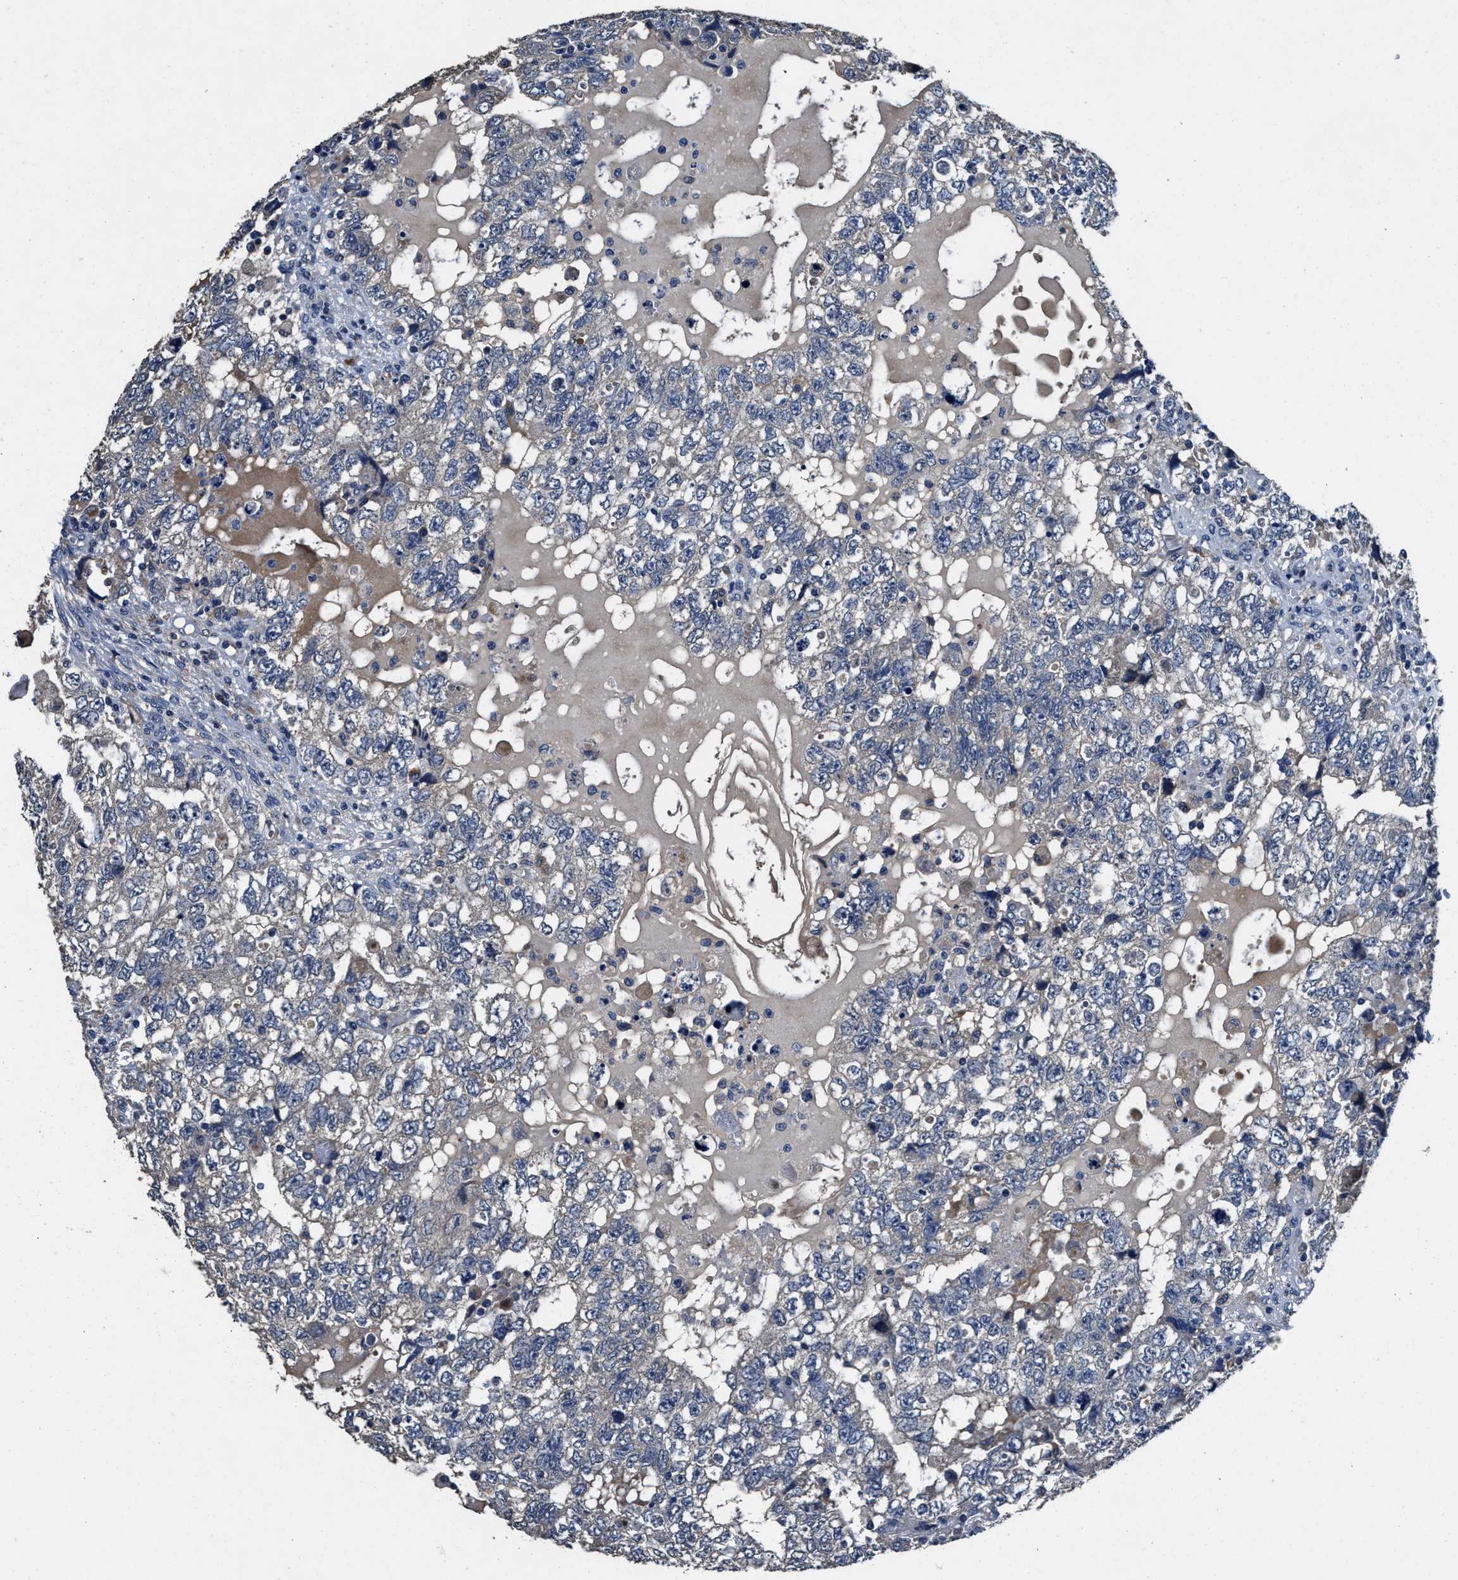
{"staining": {"intensity": "negative", "quantity": "none", "location": "none"}, "tissue": "testis cancer", "cell_type": "Tumor cells", "image_type": "cancer", "snomed": [{"axis": "morphology", "description": "Carcinoma, Embryonal, NOS"}, {"axis": "topography", "description": "Testis"}], "caption": "Immunohistochemistry (IHC) of testis cancer exhibits no expression in tumor cells. (DAB (3,3'-diaminobenzidine) IHC, high magnification).", "gene": "UBR4", "patient": {"sex": "male", "age": 36}}